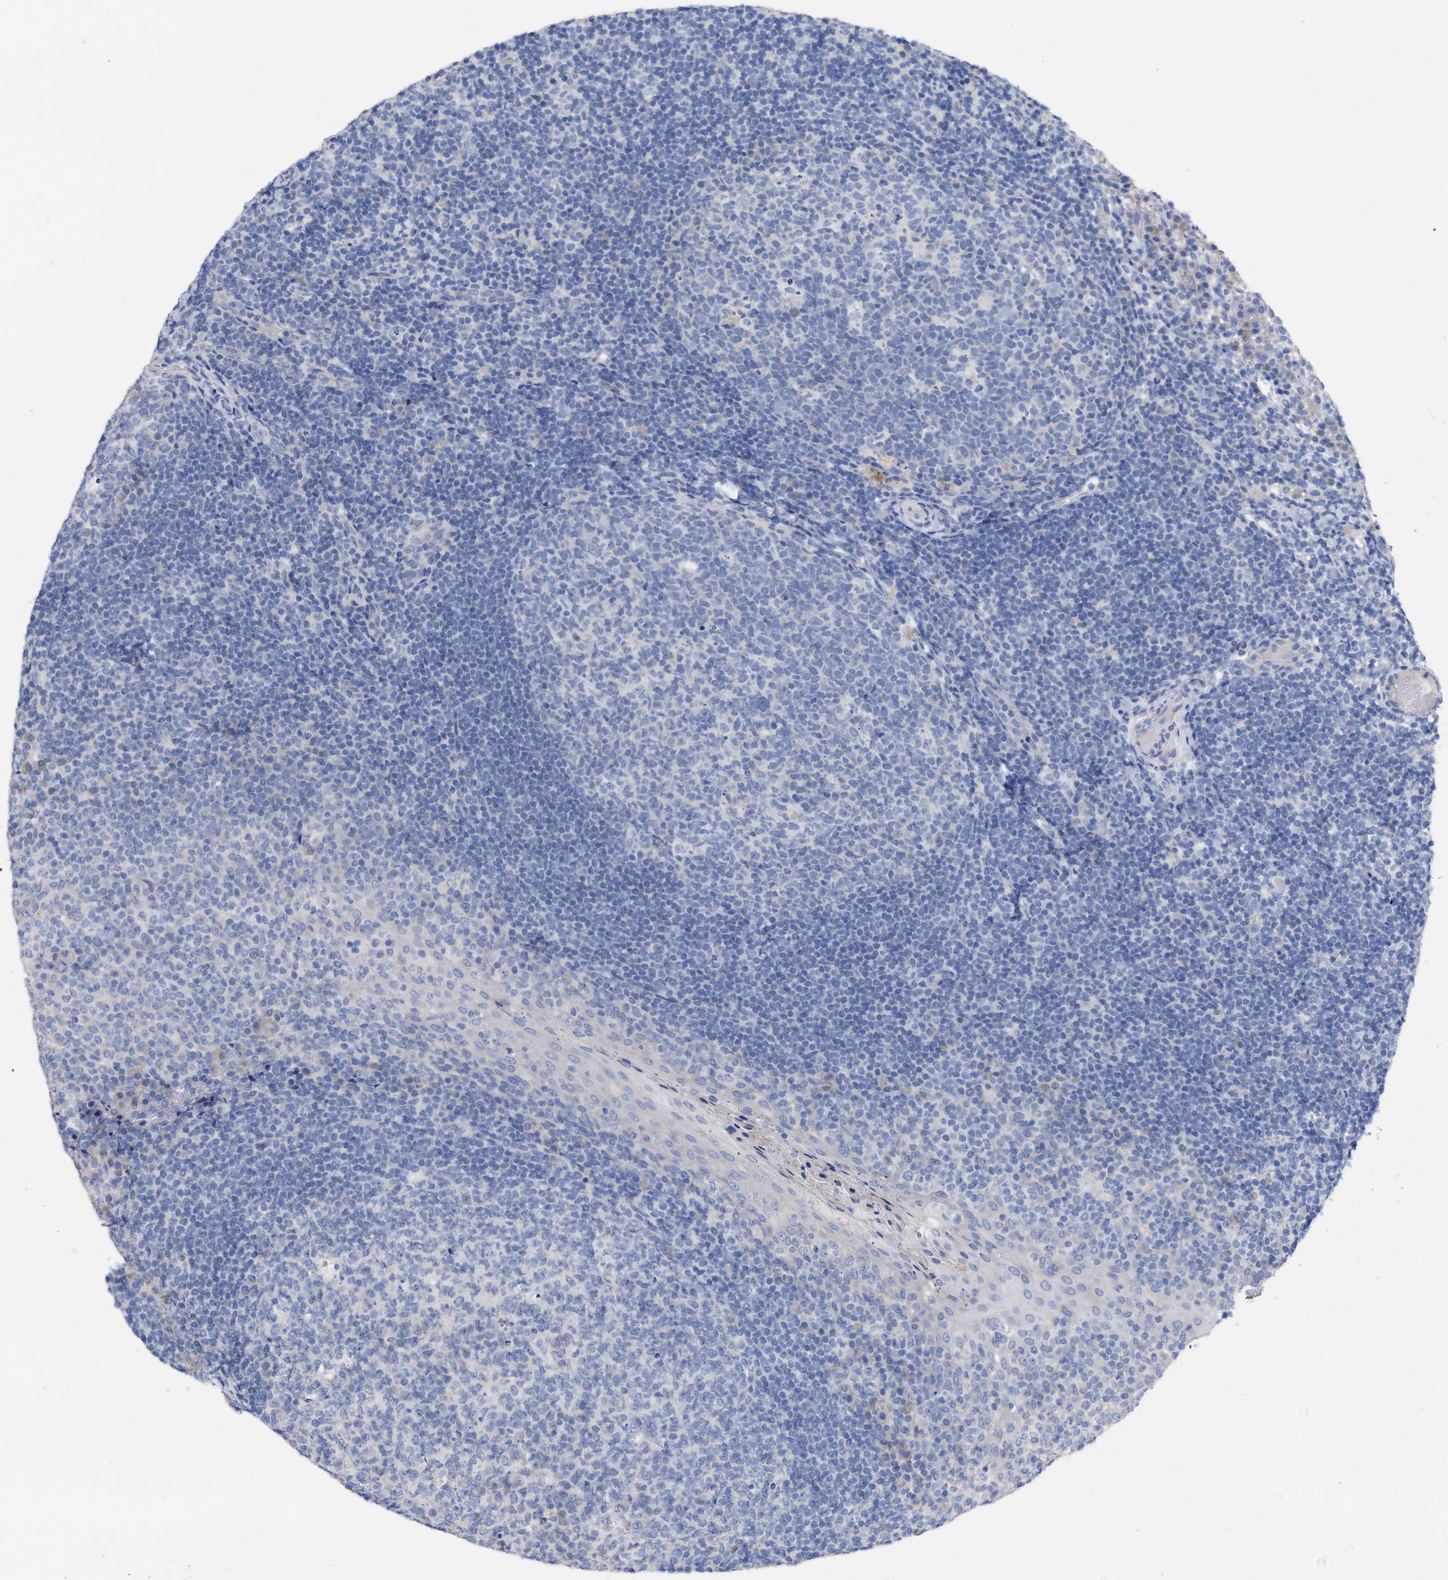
{"staining": {"intensity": "negative", "quantity": "none", "location": "none"}, "tissue": "tonsil", "cell_type": "Germinal center cells", "image_type": "normal", "snomed": [{"axis": "morphology", "description": "Normal tissue, NOS"}, {"axis": "topography", "description": "Tonsil"}], "caption": "High magnification brightfield microscopy of unremarkable tonsil stained with DAB (3,3'-diaminobenzidine) (brown) and counterstained with hematoxylin (blue): germinal center cells show no significant positivity.", "gene": "HAPLN1", "patient": {"sex": "female", "age": 19}}